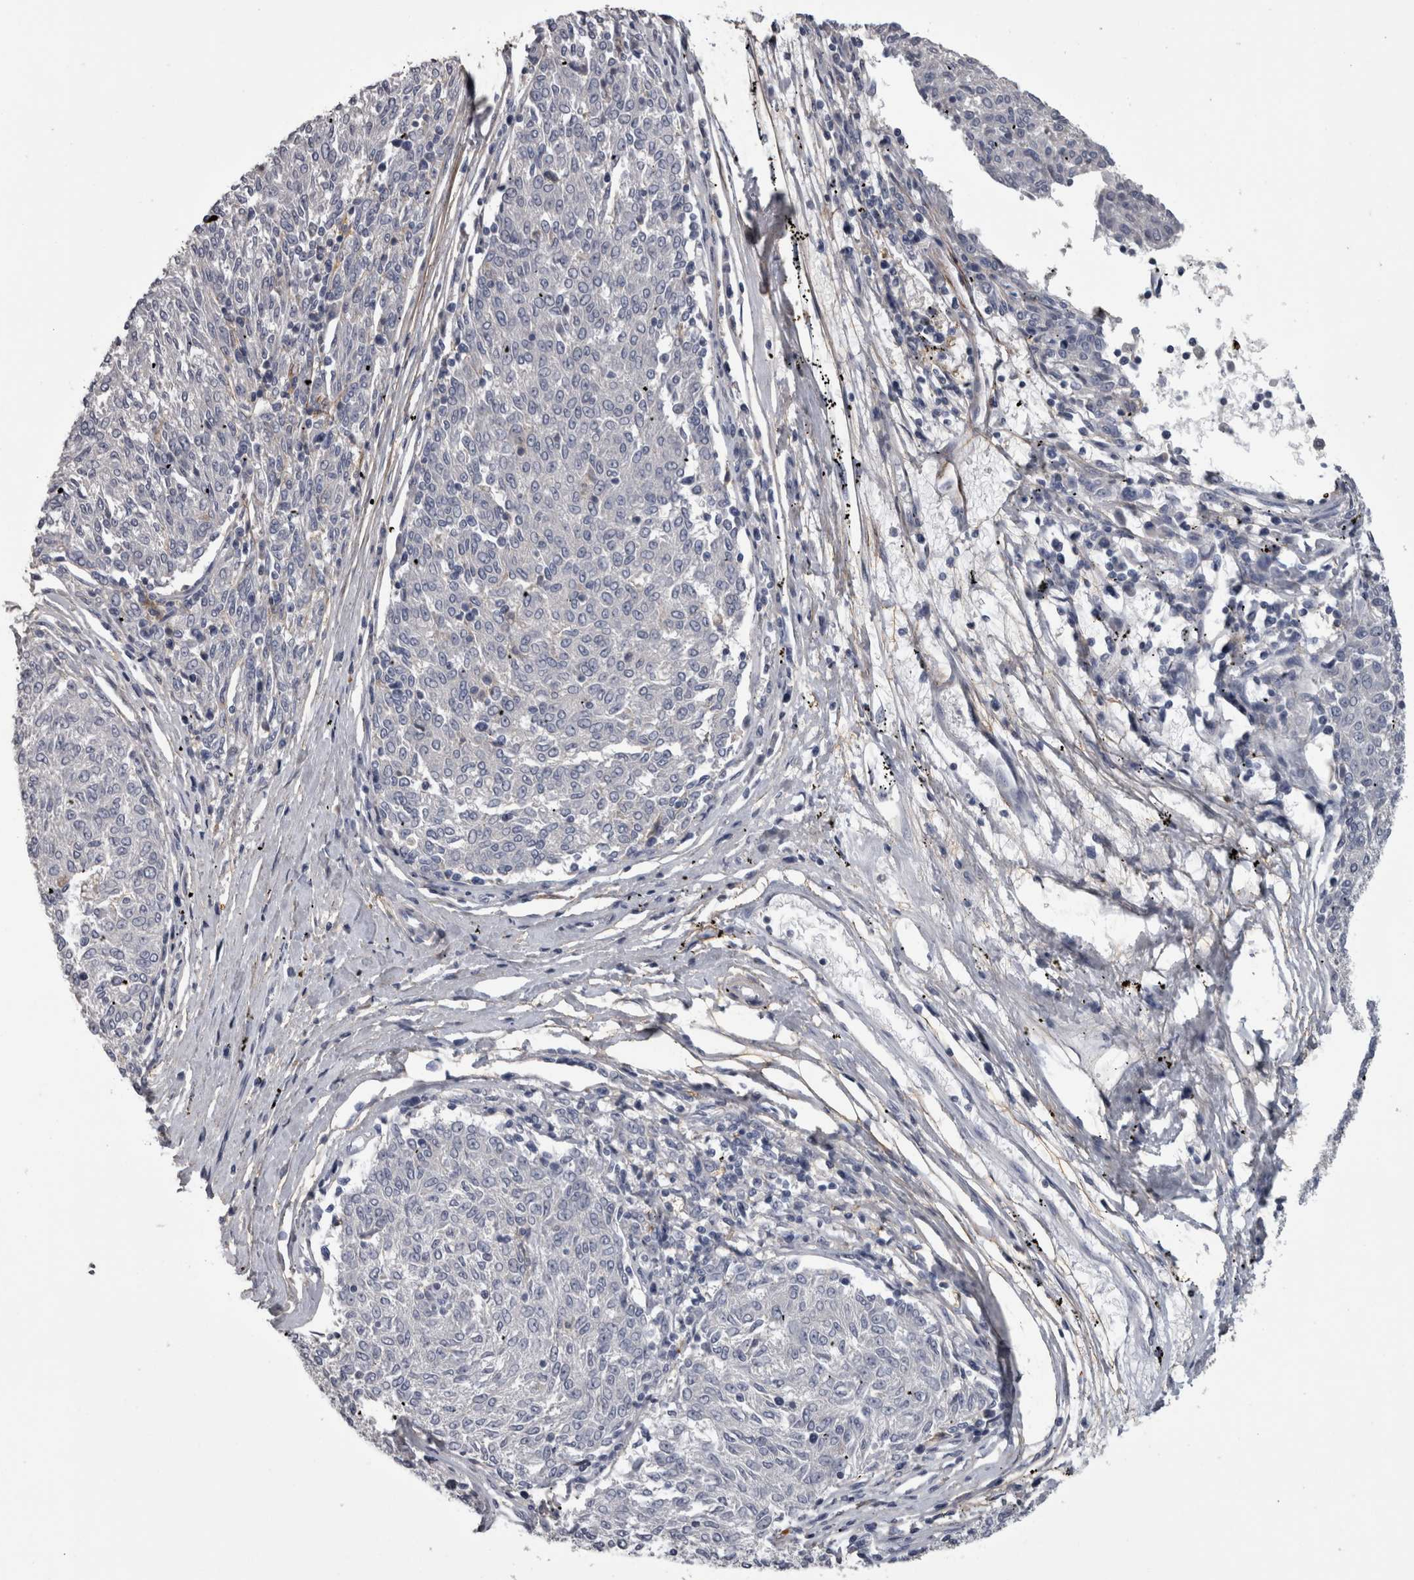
{"staining": {"intensity": "negative", "quantity": "none", "location": "none"}, "tissue": "melanoma", "cell_type": "Tumor cells", "image_type": "cancer", "snomed": [{"axis": "morphology", "description": "Malignant melanoma, NOS"}, {"axis": "topography", "description": "Skin"}], "caption": "Photomicrograph shows no significant protein staining in tumor cells of melanoma.", "gene": "EFEMP2", "patient": {"sex": "female", "age": 72}}